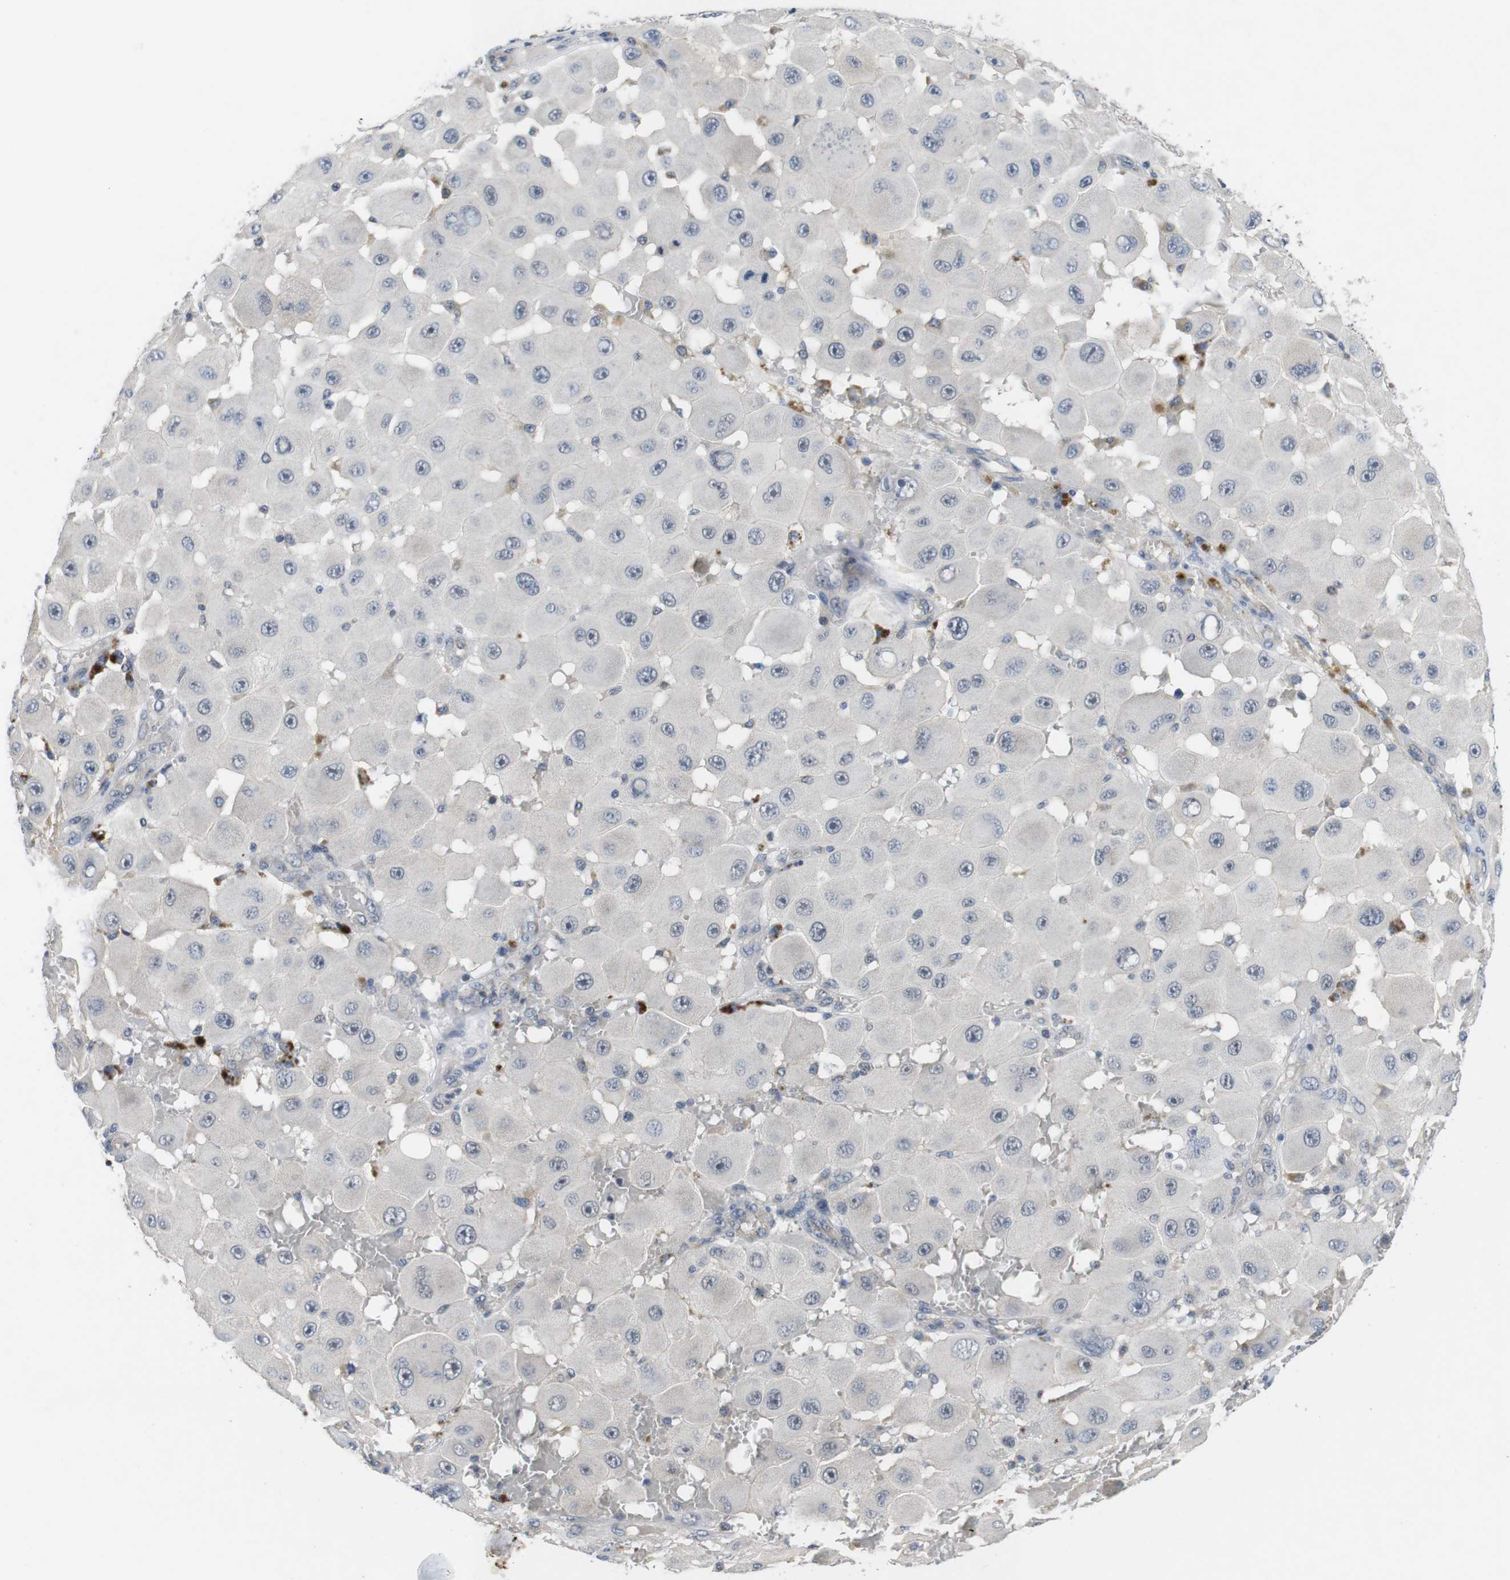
{"staining": {"intensity": "negative", "quantity": "none", "location": "none"}, "tissue": "melanoma", "cell_type": "Tumor cells", "image_type": "cancer", "snomed": [{"axis": "morphology", "description": "Malignant melanoma, NOS"}, {"axis": "topography", "description": "Skin"}], "caption": "Histopathology image shows no protein positivity in tumor cells of malignant melanoma tissue. (DAB IHC visualized using brightfield microscopy, high magnification).", "gene": "NECTIN1", "patient": {"sex": "female", "age": 81}}